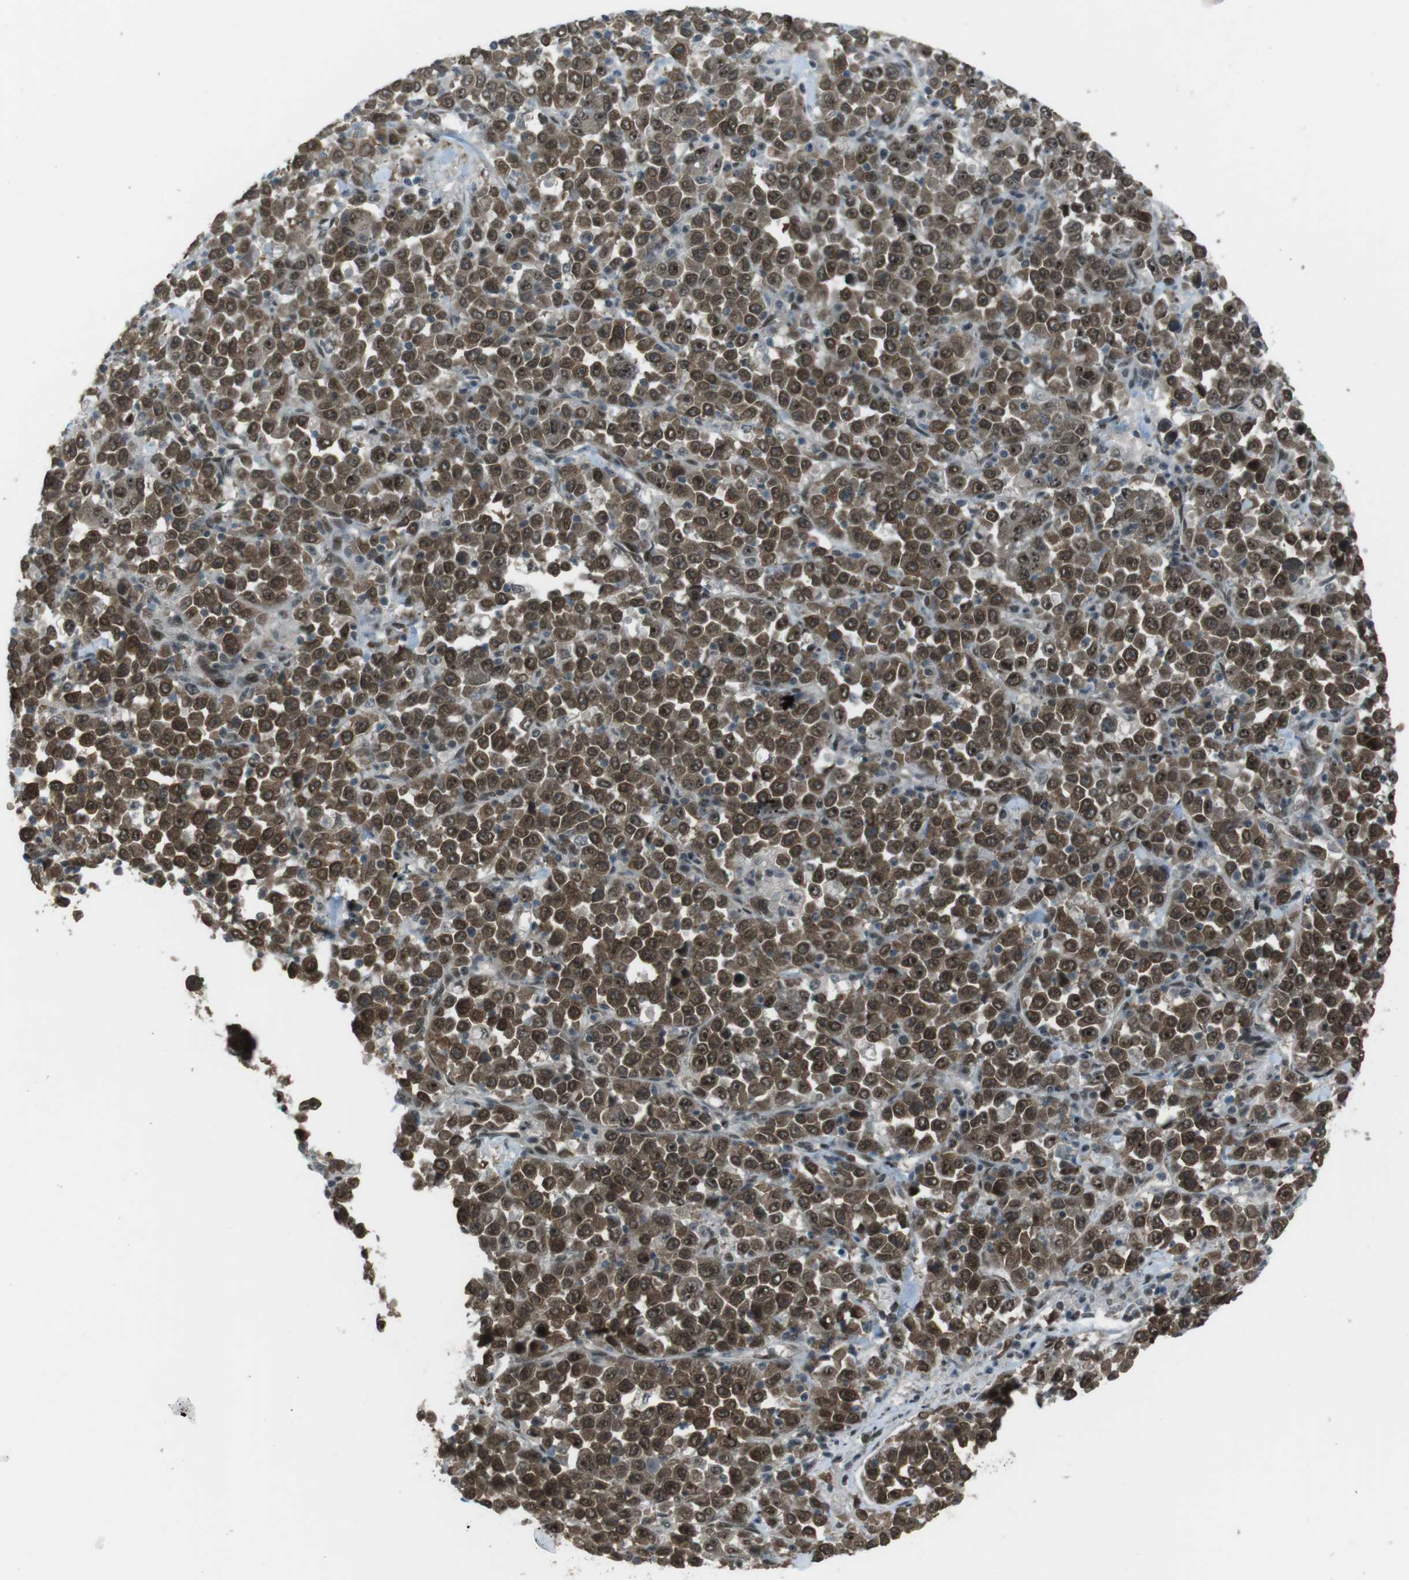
{"staining": {"intensity": "strong", "quantity": ">75%", "location": "cytoplasmic/membranous,nuclear"}, "tissue": "stomach cancer", "cell_type": "Tumor cells", "image_type": "cancer", "snomed": [{"axis": "morphology", "description": "Normal tissue, NOS"}, {"axis": "morphology", "description": "Adenocarcinoma, NOS"}, {"axis": "topography", "description": "Stomach, upper"}, {"axis": "topography", "description": "Stomach"}], "caption": "Protein expression analysis of human adenocarcinoma (stomach) reveals strong cytoplasmic/membranous and nuclear positivity in approximately >75% of tumor cells.", "gene": "SLITRK5", "patient": {"sex": "male", "age": 59}}